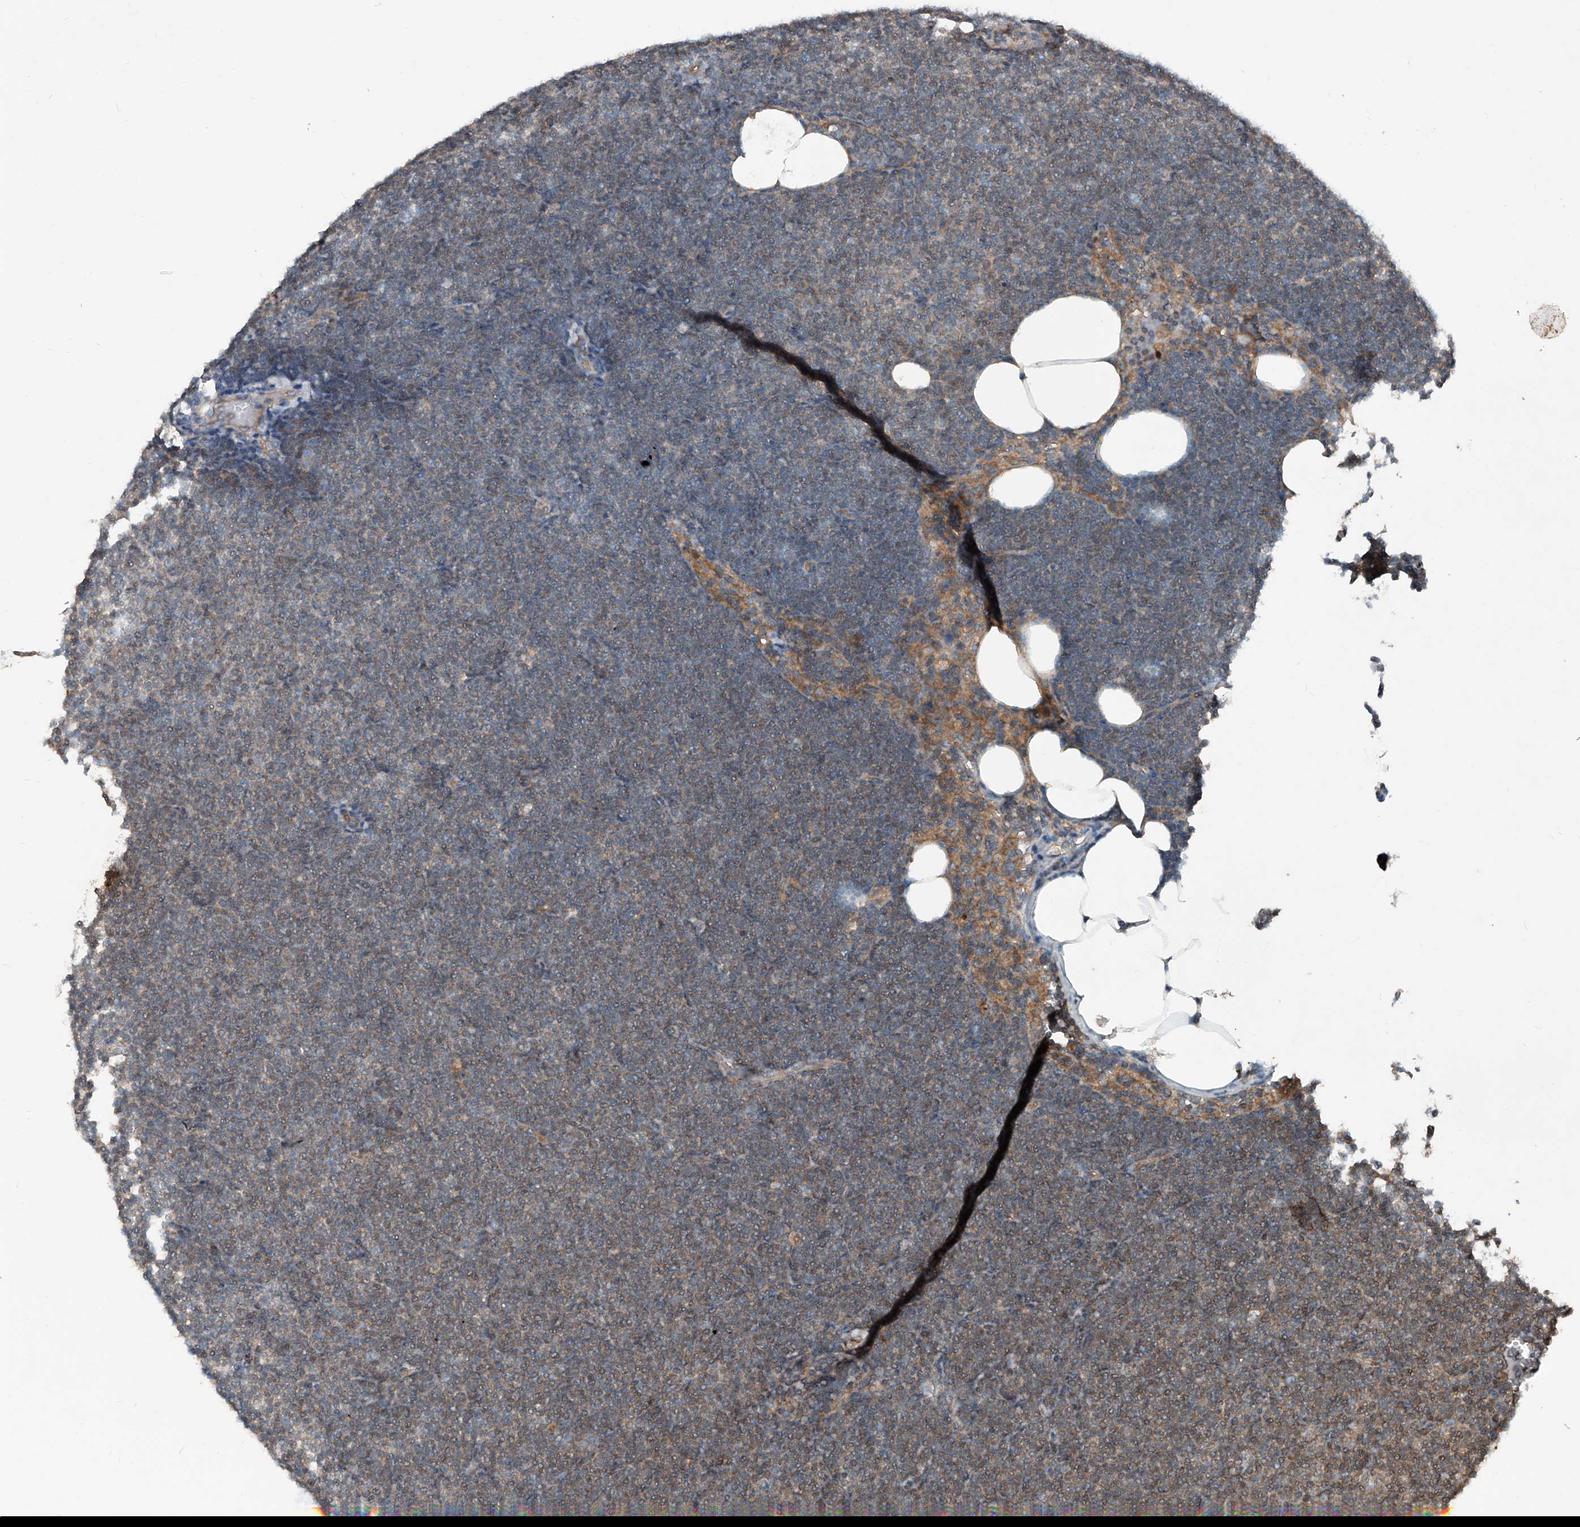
{"staining": {"intensity": "weak", "quantity": "25%-75%", "location": "cytoplasmic/membranous"}, "tissue": "lymphoma", "cell_type": "Tumor cells", "image_type": "cancer", "snomed": [{"axis": "morphology", "description": "Malignant lymphoma, non-Hodgkin's type, Low grade"}, {"axis": "topography", "description": "Lymph node"}], "caption": "A brown stain labels weak cytoplasmic/membranous positivity of a protein in low-grade malignant lymphoma, non-Hodgkin's type tumor cells. (Brightfield microscopy of DAB IHC at high magnification).", "gene": "ADAM23", "patient": {"sex": "female", "age": 53}}